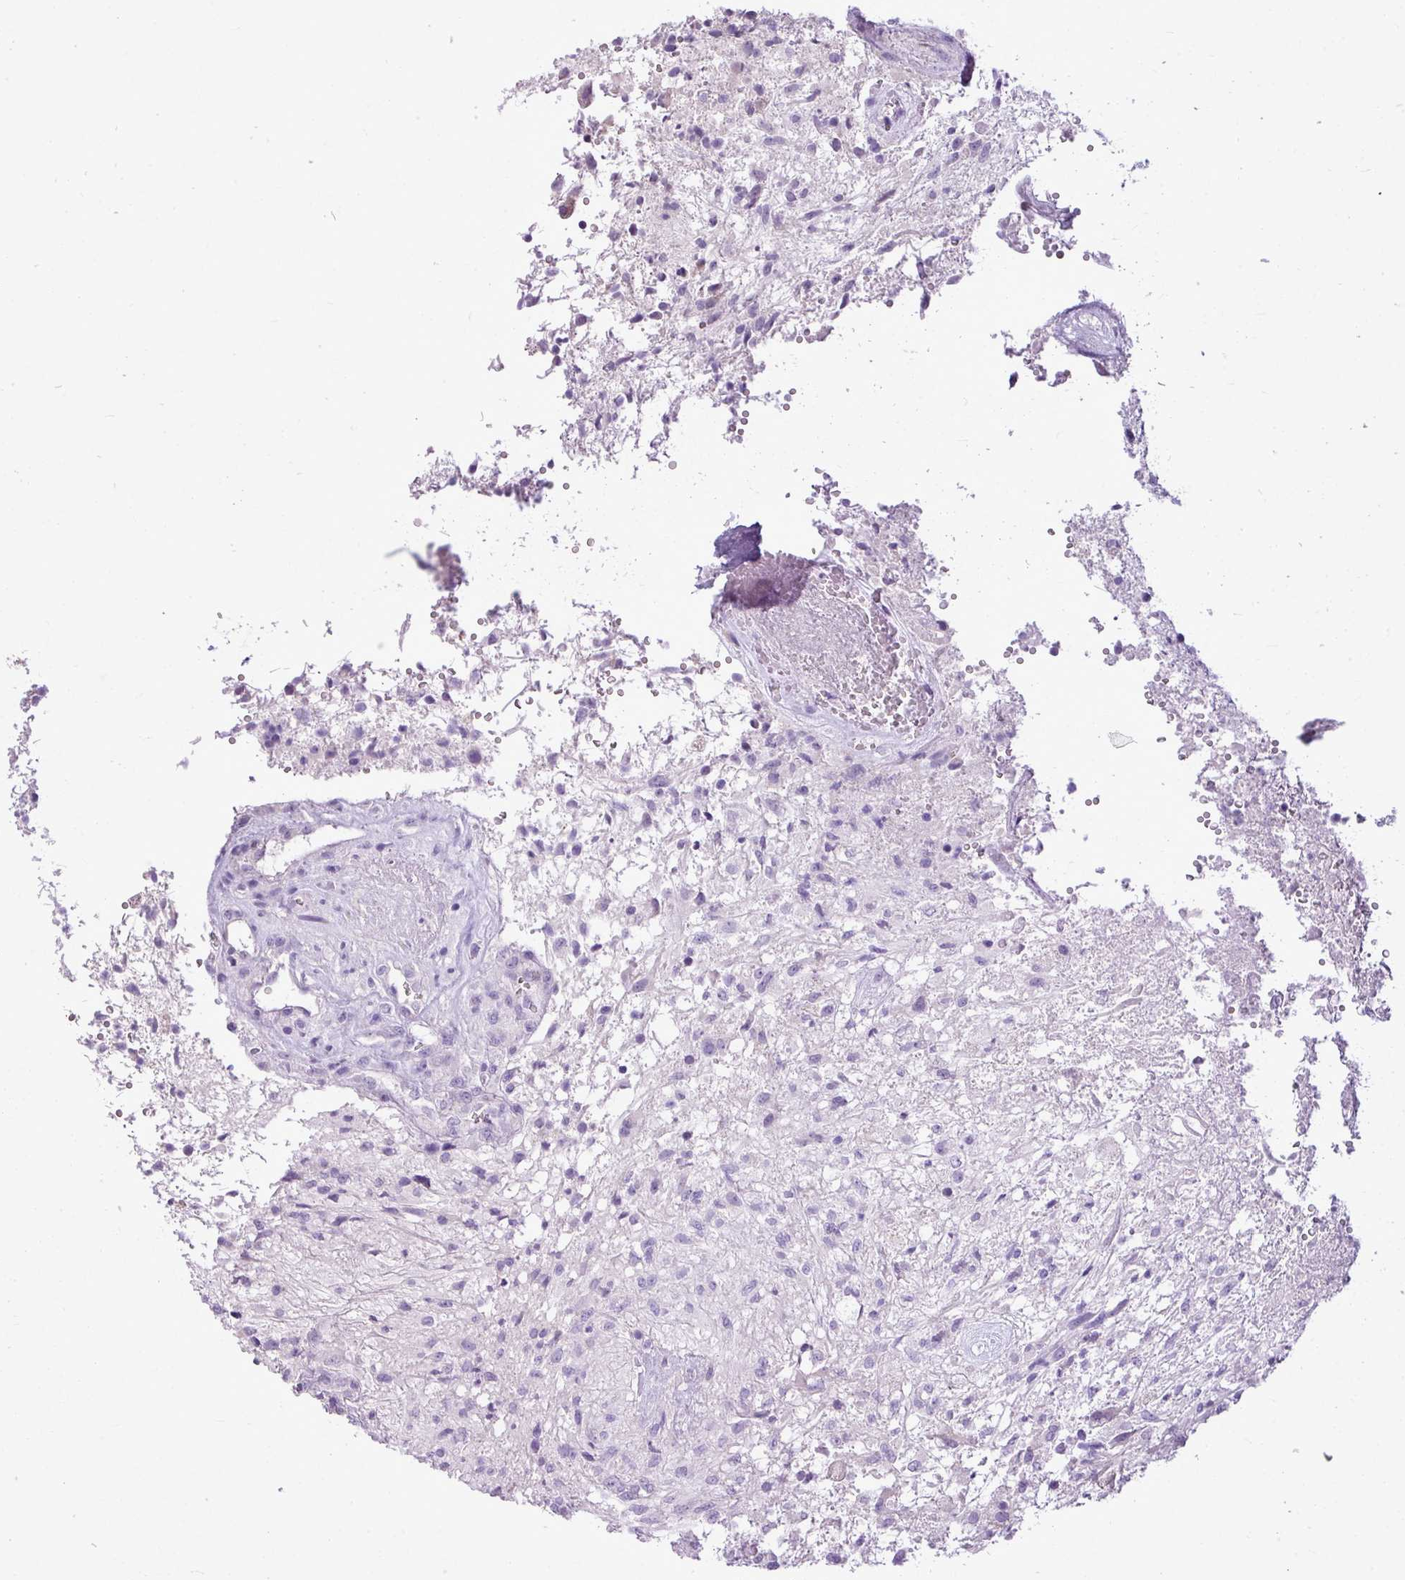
{"staining": {"intensity": "negative", "quantity": "none", "location": "none"}, "tissue": "glioma", "cell_type": "Tumor cells", "image_type": "cancer", "snomed": [{"axis": "morphology", "description": "Glioma, malignant, High grade"}, {"axis": "topography", "description": "Brain"}], "caption": "An immunohistochemistry photomicrograph of malignant glioma (high-grade) is shown. There is no staining in tumor cells of malignant glioma (high-grade).", "gene": "IL17A", "patient": {"sex": "male", "age": 56}}